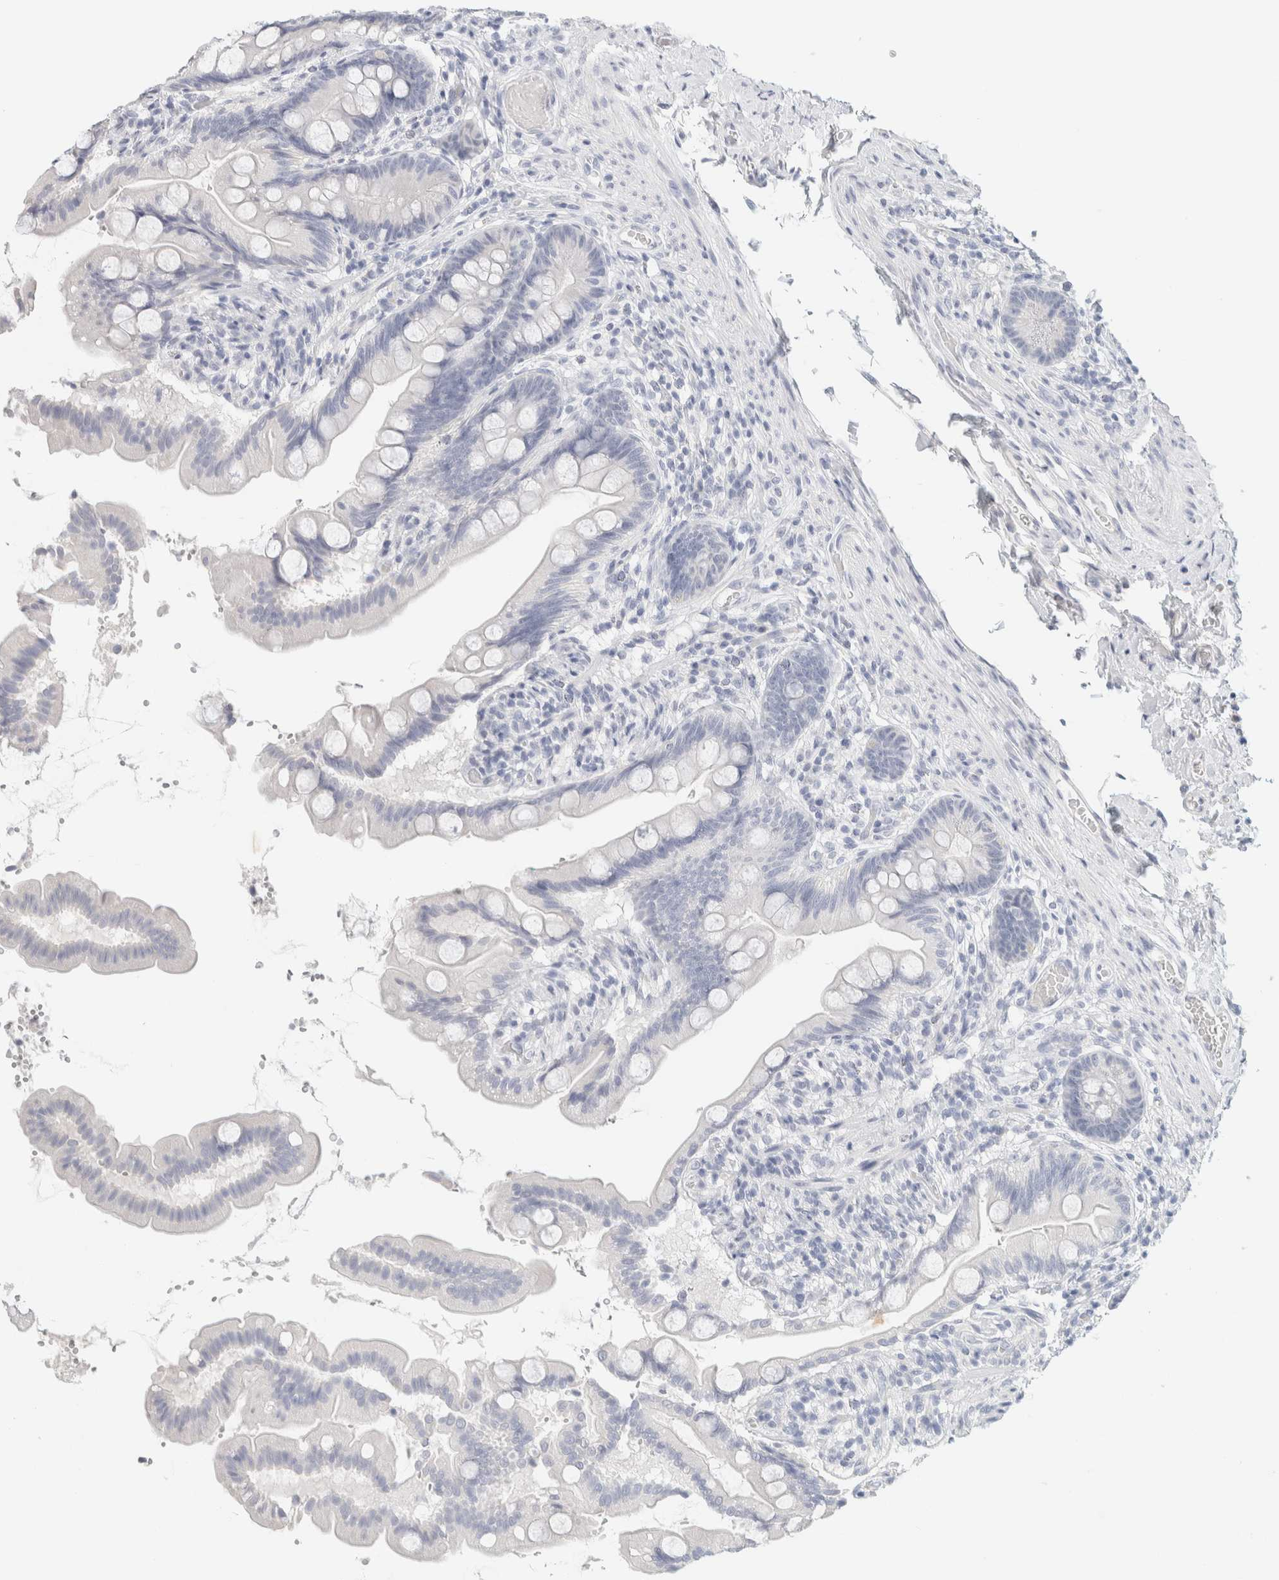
{"staining": {"intensity": "negative", "quantity": "none", "location": "none"}, "tissue": "small intestine", "cell_type": "Glandular cells", "image_type": "normal", "snomed": [{"axis": "morphology", "description": "Normal tissue, NOS"}, {"axis": "topography", "description": "Small intestine"}], "caption": "This photomicrograph is of normal small intestine stained with IHC to label a protein in brown with the nuclei are counter-stained blue. There is no staining in glandular cells.", "gene": "NEFM", "patient": {"sex": "female", "age": 56}}